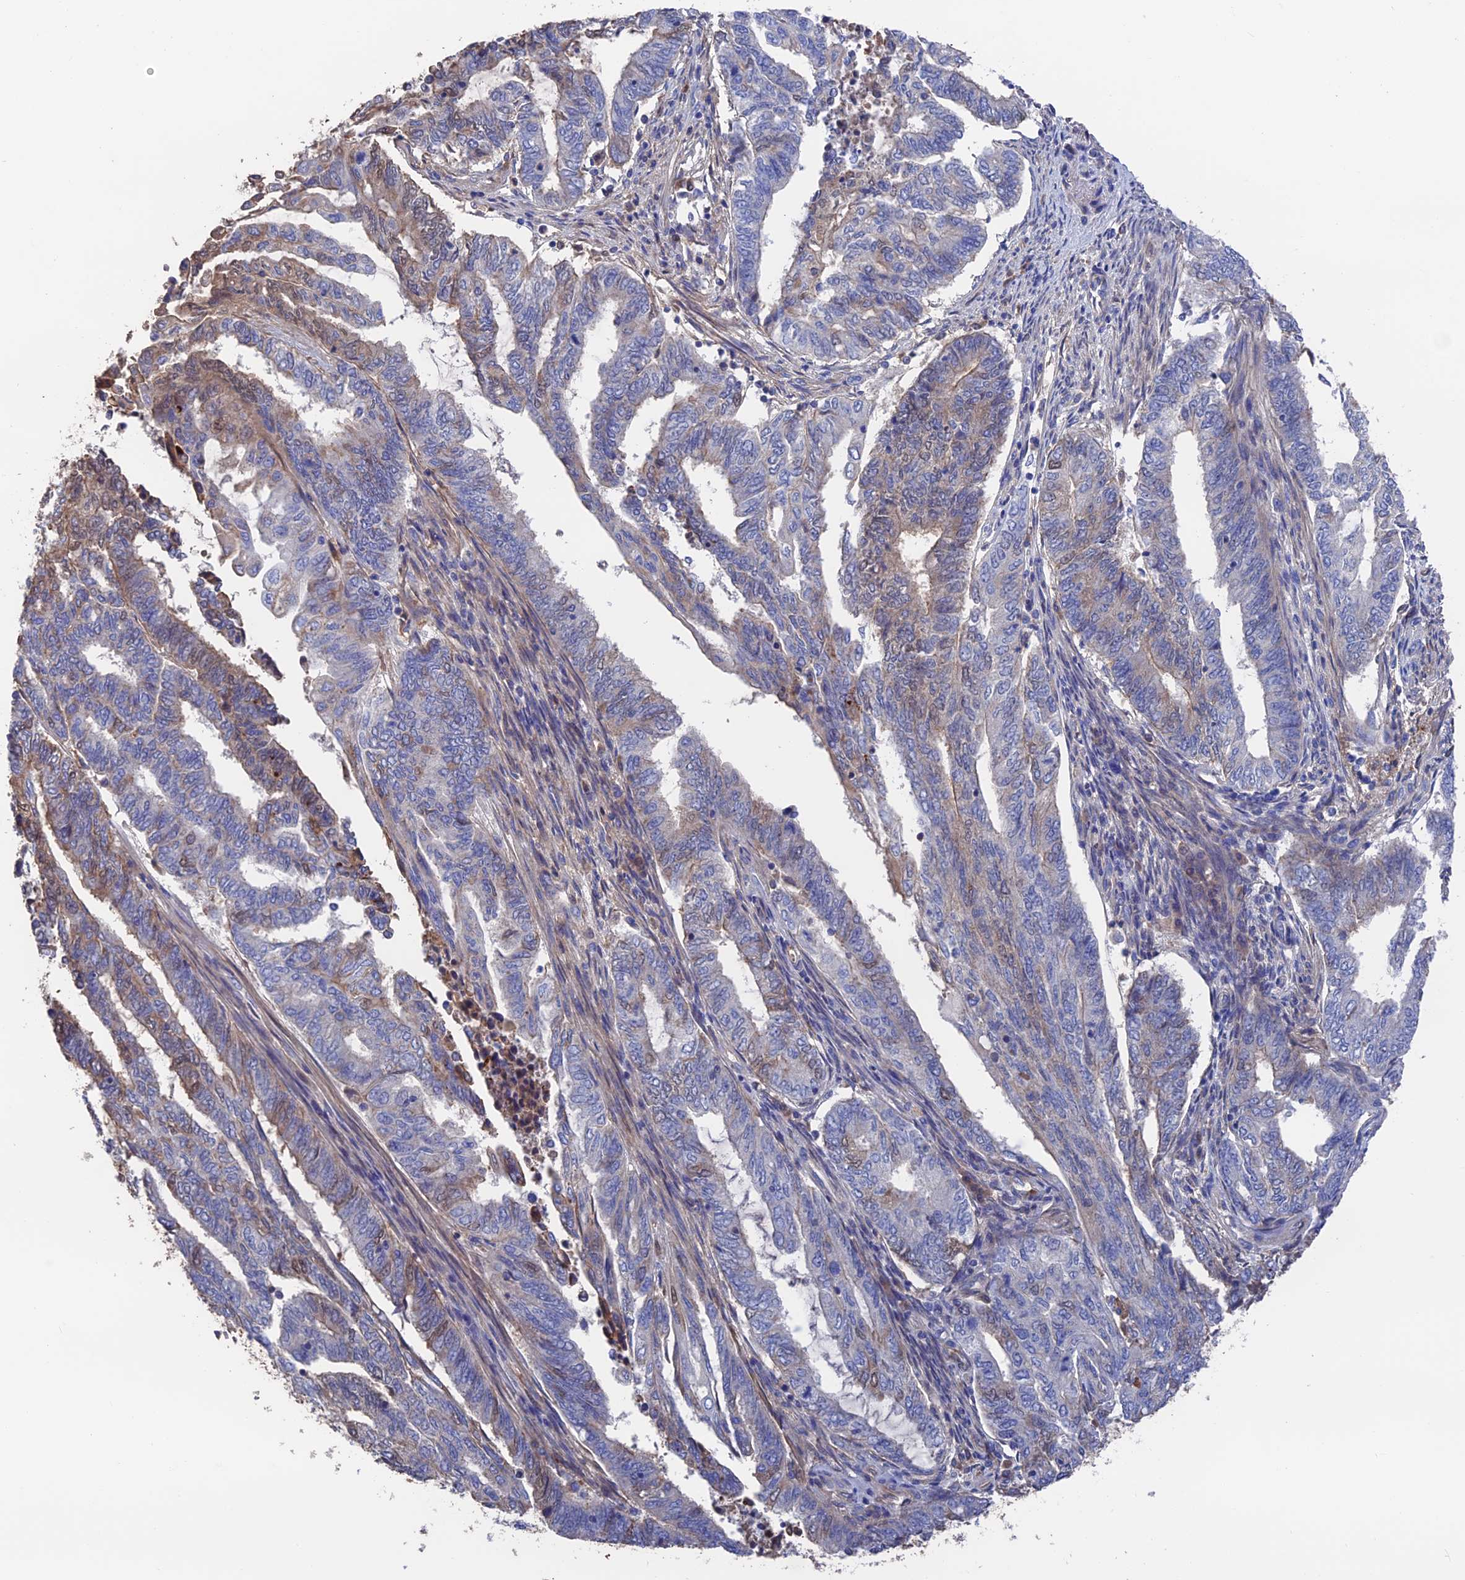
{"staining": {"intensity": "moderate", "quantity": "<25%", "location": "cytoplasmic/membranous"}, "tissue": "endometrial cancer", "cell_type": "Tumor cells", "image_type": "cancer", "snomed": [{"axis": "morphology", "description": "Adenocarcinoma, NOS"}, {"axis": "topography", "description": "Uterus"}, {"axis": "topography", "description": "Endometrium"}], "caption": "A photomicrograph of endometrial cancer (adenocarcinoma) stained for a protein reveals moderate cytoplasmic/membranous brown staining in tumor cells. The protein is shown in brown color, while the nuclei are stained blue.", "gene": "HPF1", "patient": {"sex": "female", "age": 70}}